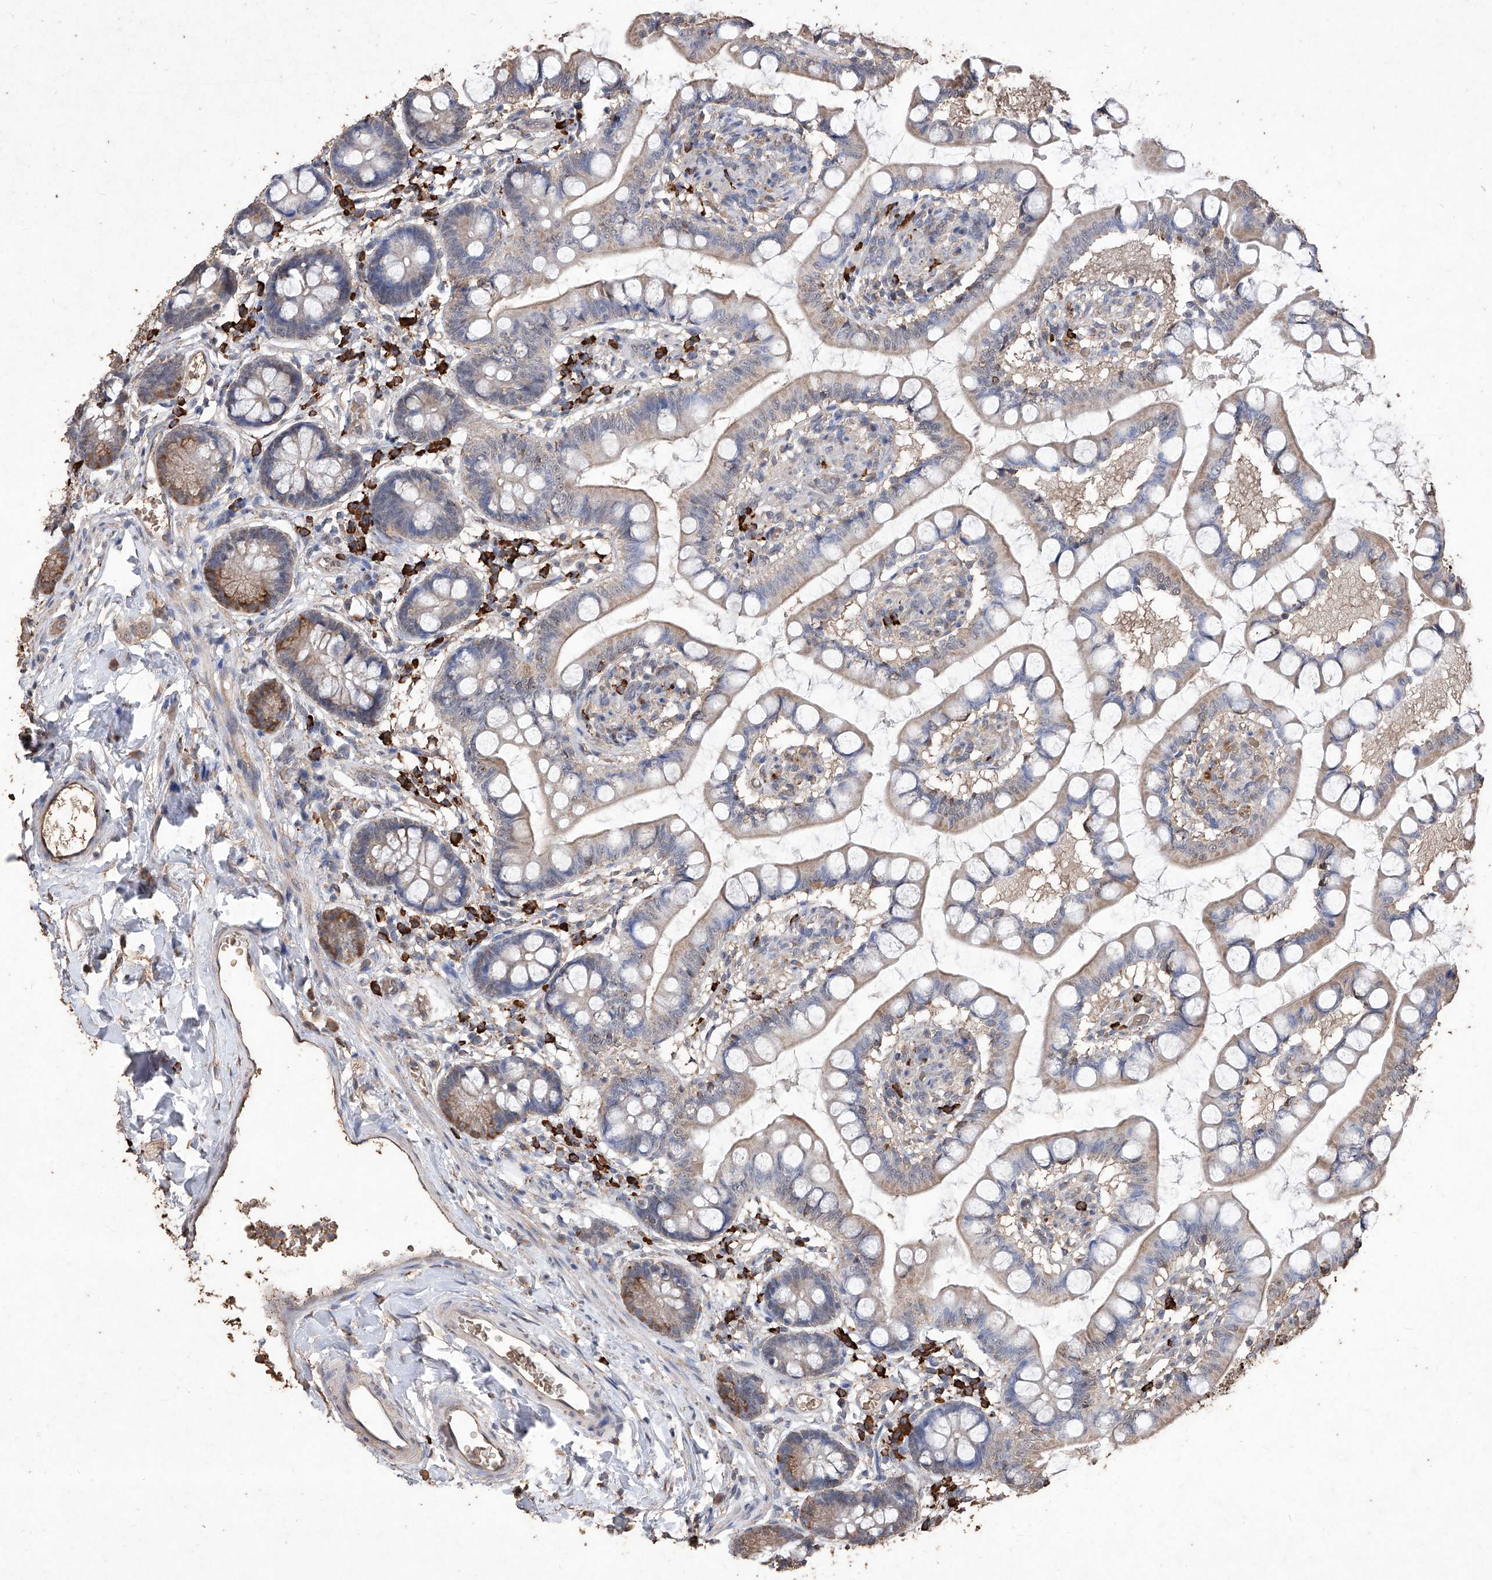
{"staining": {"intensity": "weak", "quantity": "25%-75%", "location": "cytoplasmic/membranous"}, "tissue": "small intestine", "cell_type": "Glandular cells", "image_type": "normal", "snomed": [{"axis": "morphology", "description": "Normal tissue, NOS"}, {"axis": "topography", "description": "Small intestine"}], "caption": "Protein analysis of normal small intestine exhibits weak cytoplasmic/membranous staining in about 25%-75% of glandular cells. The protein is shown in brown color, while the nuclei are stained blue.", "gene": "EML1", "patient": {"sex": "male", "age": 52}}